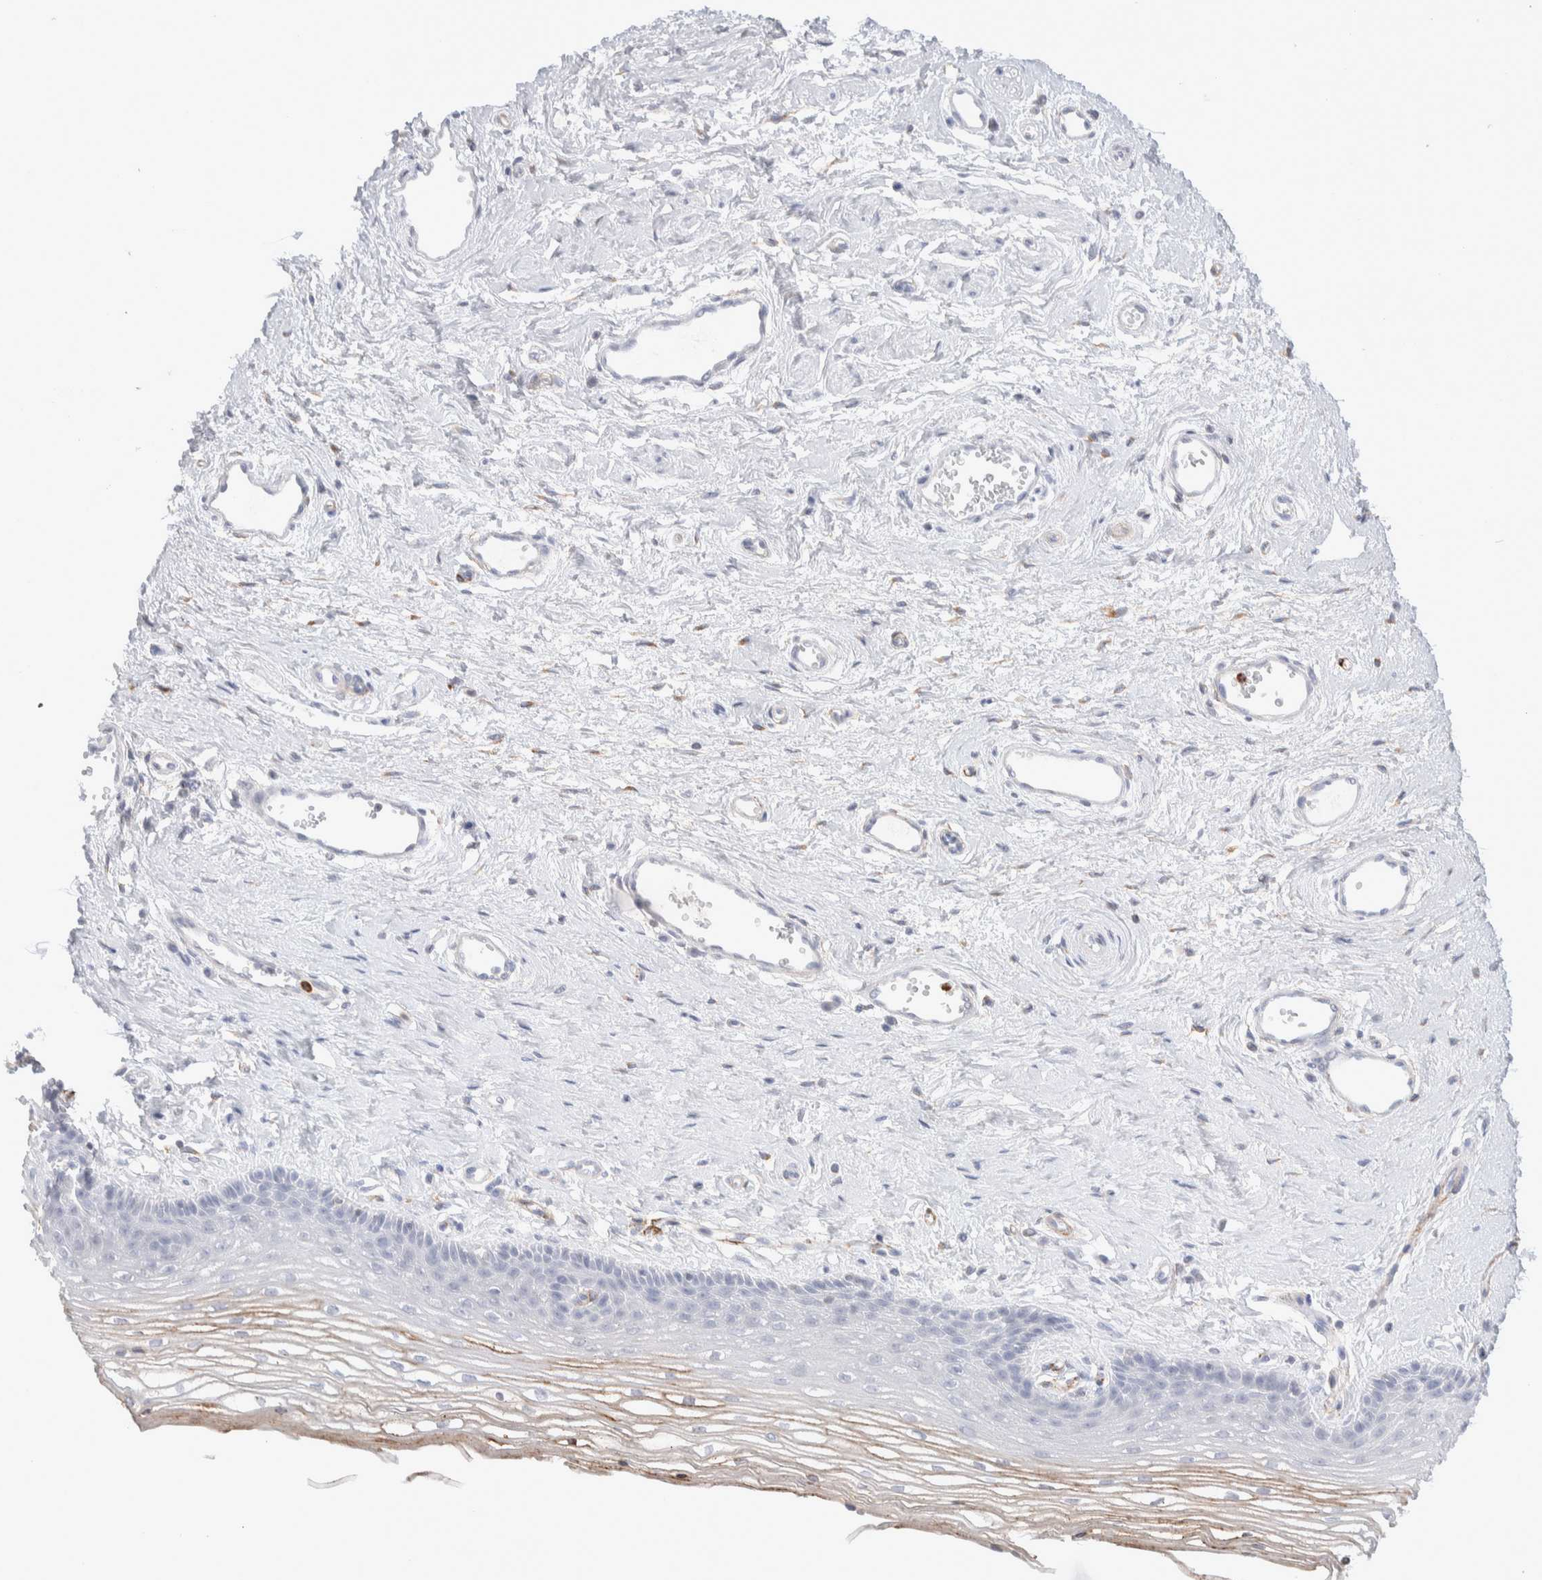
{"staining": {"intensity": "negative", "quantity": "none", "location": "none"}, "tissue": "vagina", "cell_type": "Squamous epithelial cells", "image_type": "normal", "snomed": [{"axis": "morphology", "description": "Normal tissue, NOS"}, {"axis": "topography", "description": "Vagina"}], "caption": "Squamous epithelial cells show no significant positivity in unremarkable vagina. (DAB immunohistochemistry (IHC) visualized using brightfield microscopy, high magnification).", "gene": "SEPTIN4", "patient": {"sex": "female", "age": 46}}